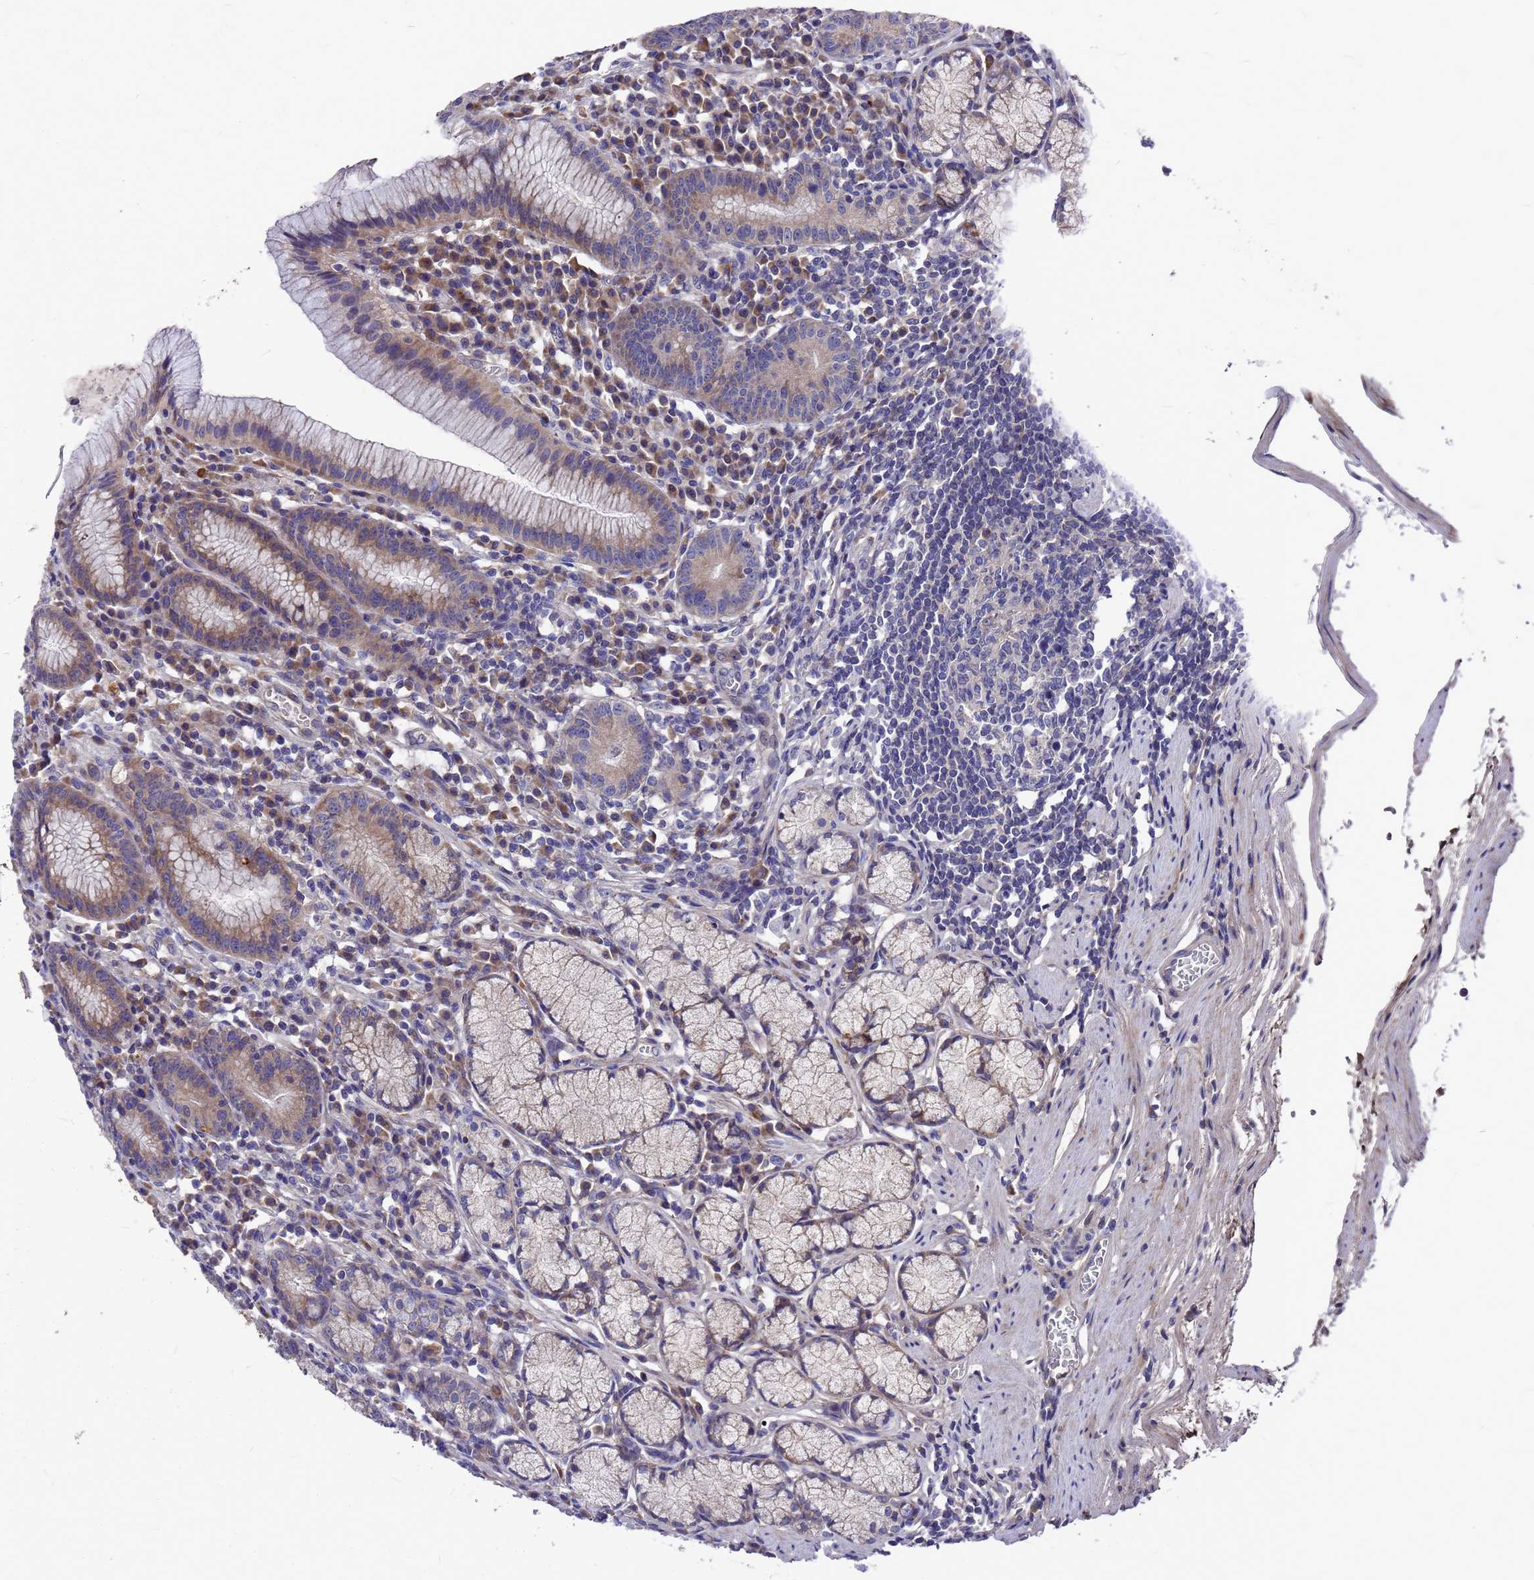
{"staining": {"intensity": "moderate", "quantity": "25%-75%", "location": "cytoplasmic/membranous"}, "tissue": "stomach", "cell_type": "Glandular cells", "image_type": "normal", "snomed": [{"axis": "morphology", "description": "Normal tissue, NOS"}, {"axis": "topography", "description": "Stomach"}], "caption": "High-power microscopy captured an IHC histopathology image of unremarkable stomach, revealing moderate cytoplasmic/membranous positivity in about 25%-75% of glandular cells. Immunohistochemistry stains the protein in brown and the nuclei are stained blue.", "gene": "ZNF717", "patient": {"sex": "male", "age": 55}}